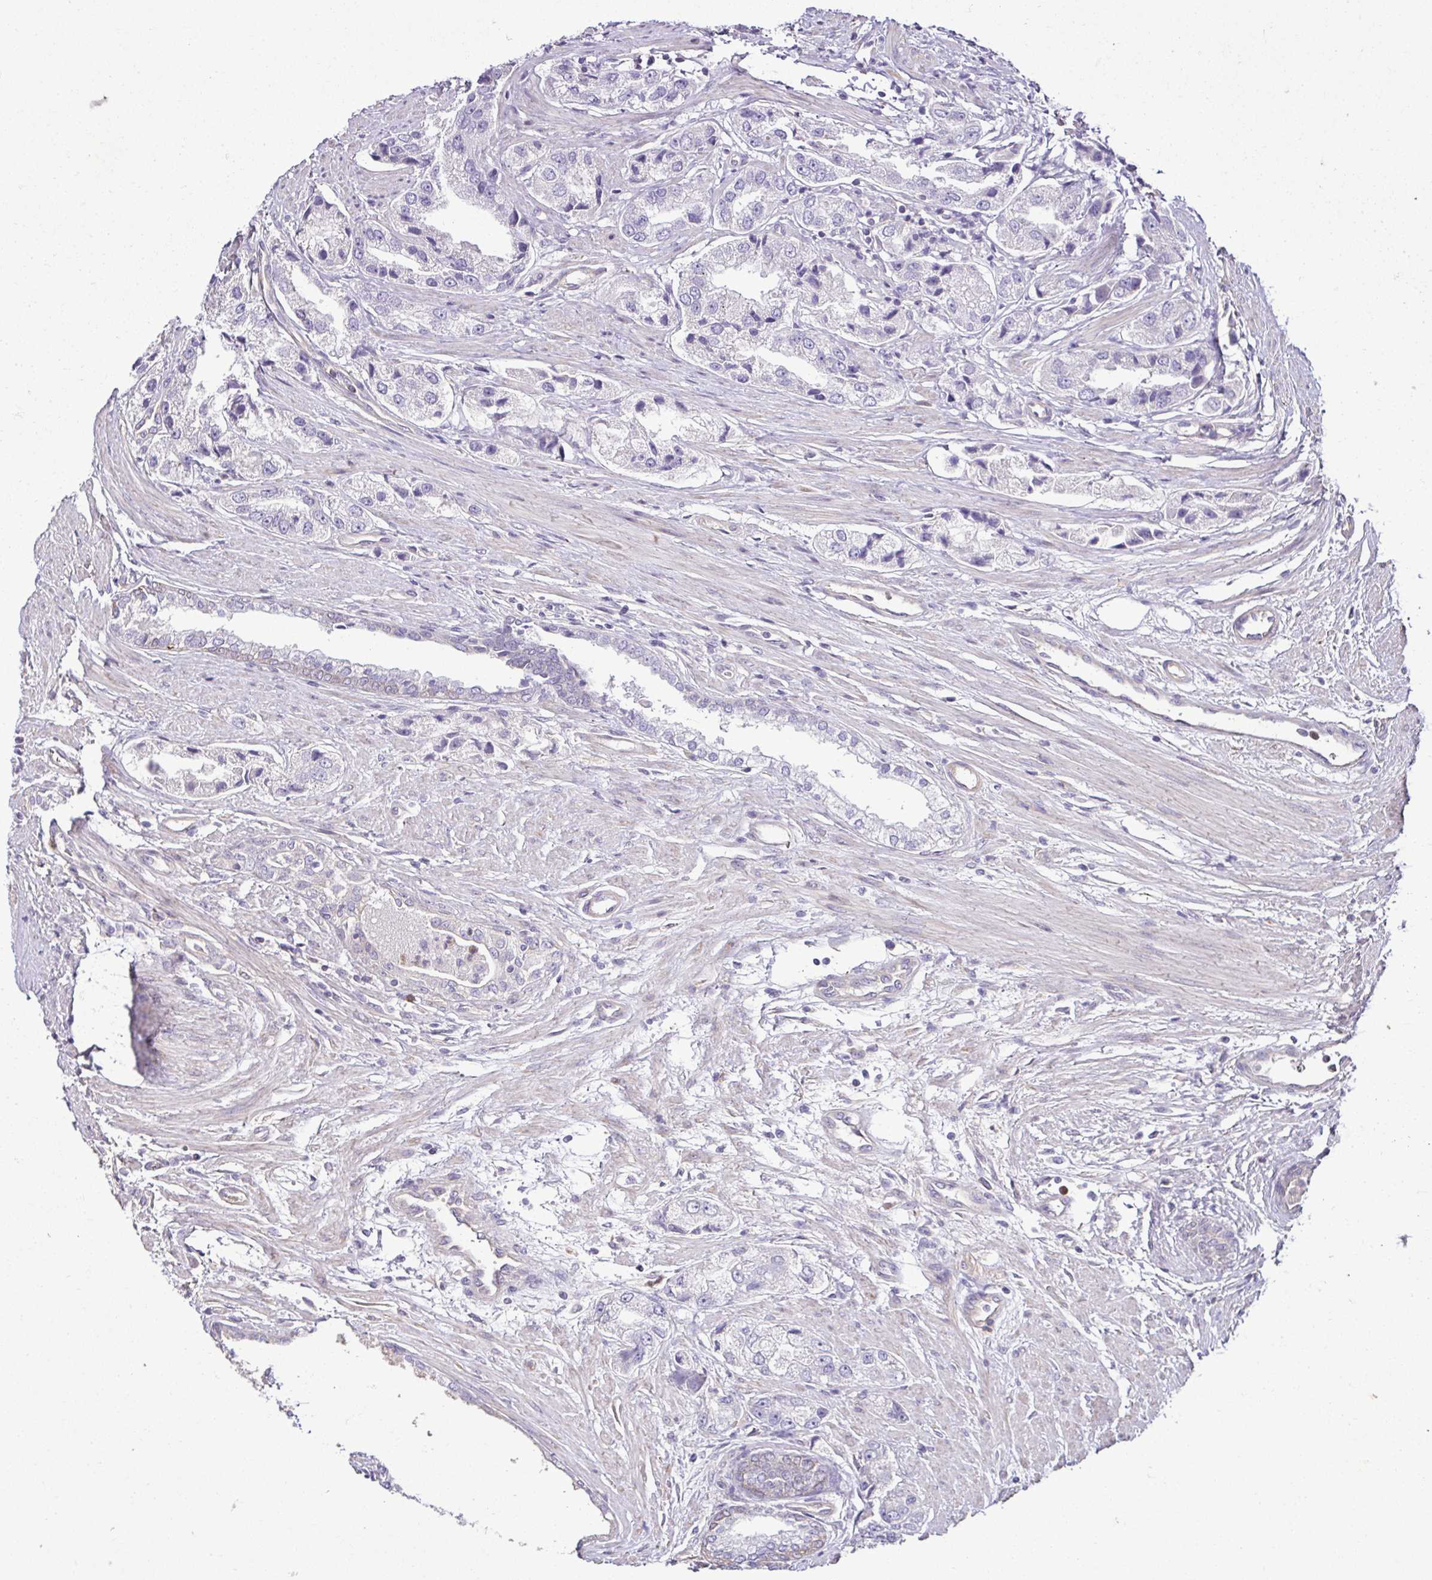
{"staining": {"intensity": "negative", "quantity": "none", "location": "none"}, "tissue": "prostate cancer", "cell_type": "Tumor cells", "image_type": "cancer", "snomed": [{"axis": "morphology", "description": "Adenocarcinoma, Low grade"}, {"axis": "topography", "description": "Prostate"}], "caption": "This is a photomicrograph of immunohistochemistry (IHC) staining of prostate cancer, which shows no expression in tumor cells. Brightfield microscopy of immunohistochemistry stained with DAB (brown) and hematoxylin (blue), captured at high magnification.", "gene": "MYL10", "patient": {"sex": "male", "age": 69}}